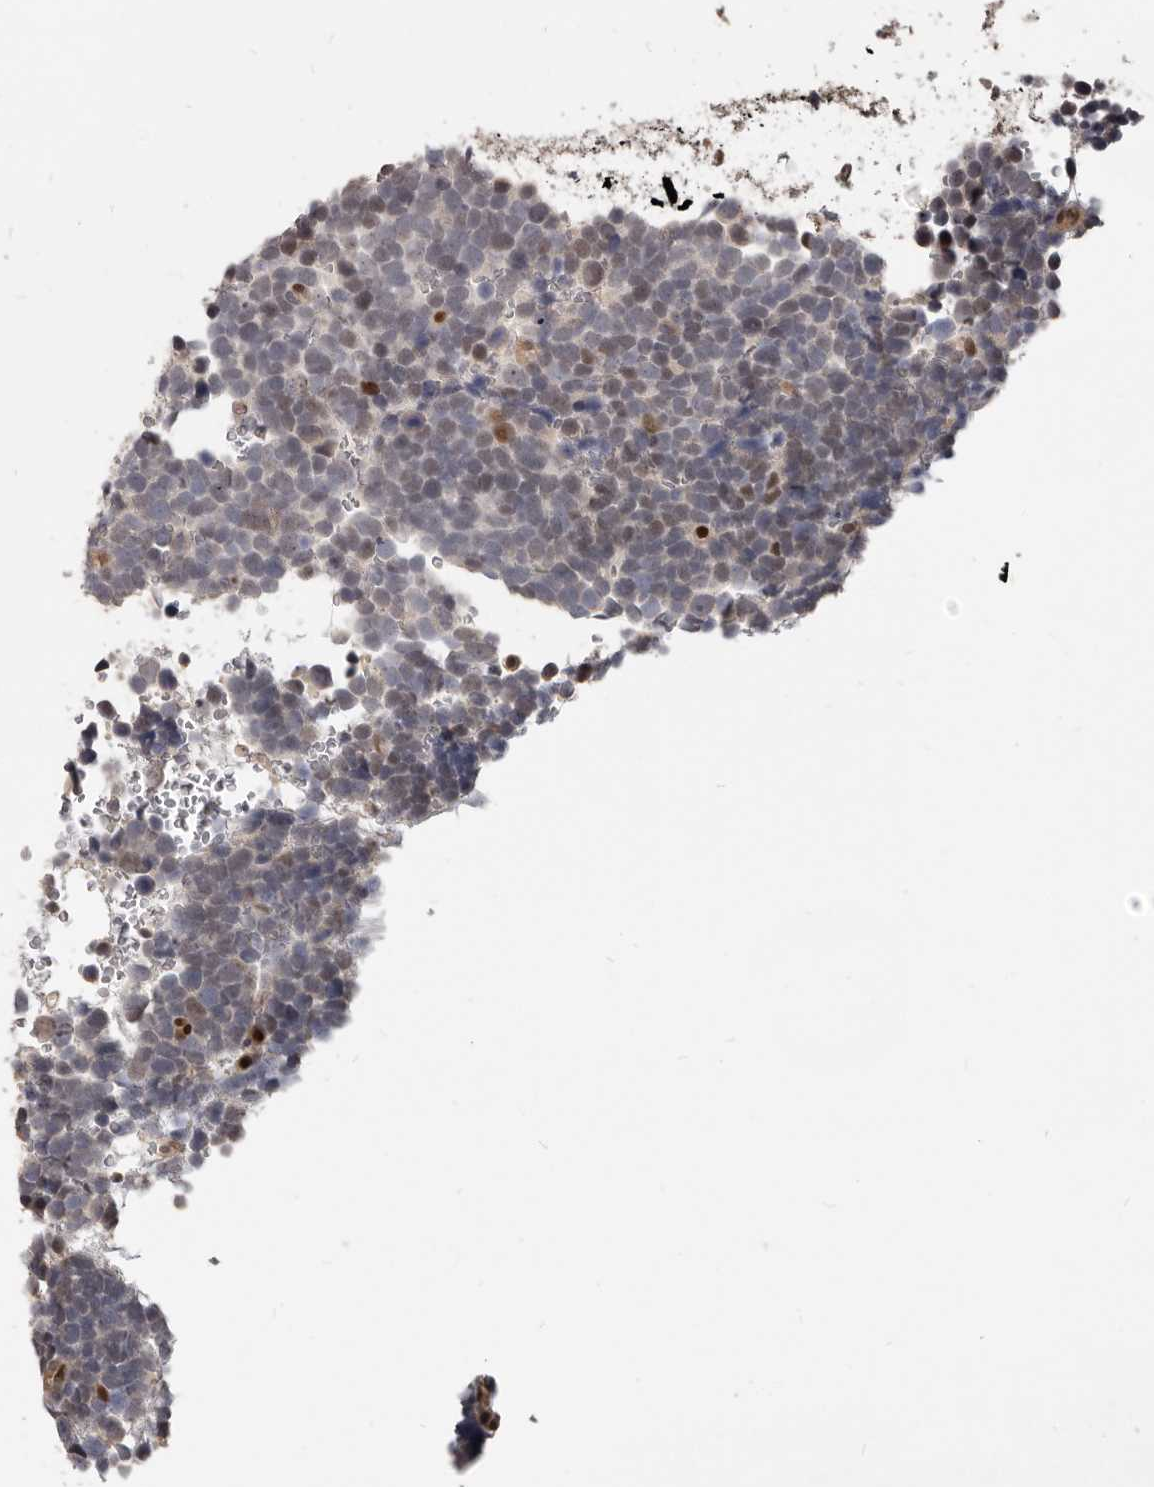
{"staining": {"intensity": "moderate", "quantity": "<25%", "location": "nuclear"}, "tissue": "urothelial cancer", "cell_type": "Tumor cells", "image_type": "cancer", "snomed": [{"axis": "morphology", "description": "Urothelial carcinoma, High grade"}, {"axis": "topography", "description": "Urinary bladder"}], "caption": "A low amount of moderate nuclear expression is appreciated in about <25% of tumor cells in urothelial carcinoma (high-grade) tissue. The staining was performed using DAB, with brown indicating positive protein expression. Nuclei are stained blue with hematoxylin.", "gene": "ATF5", "patient": {"sex": "female", "age": 82}}